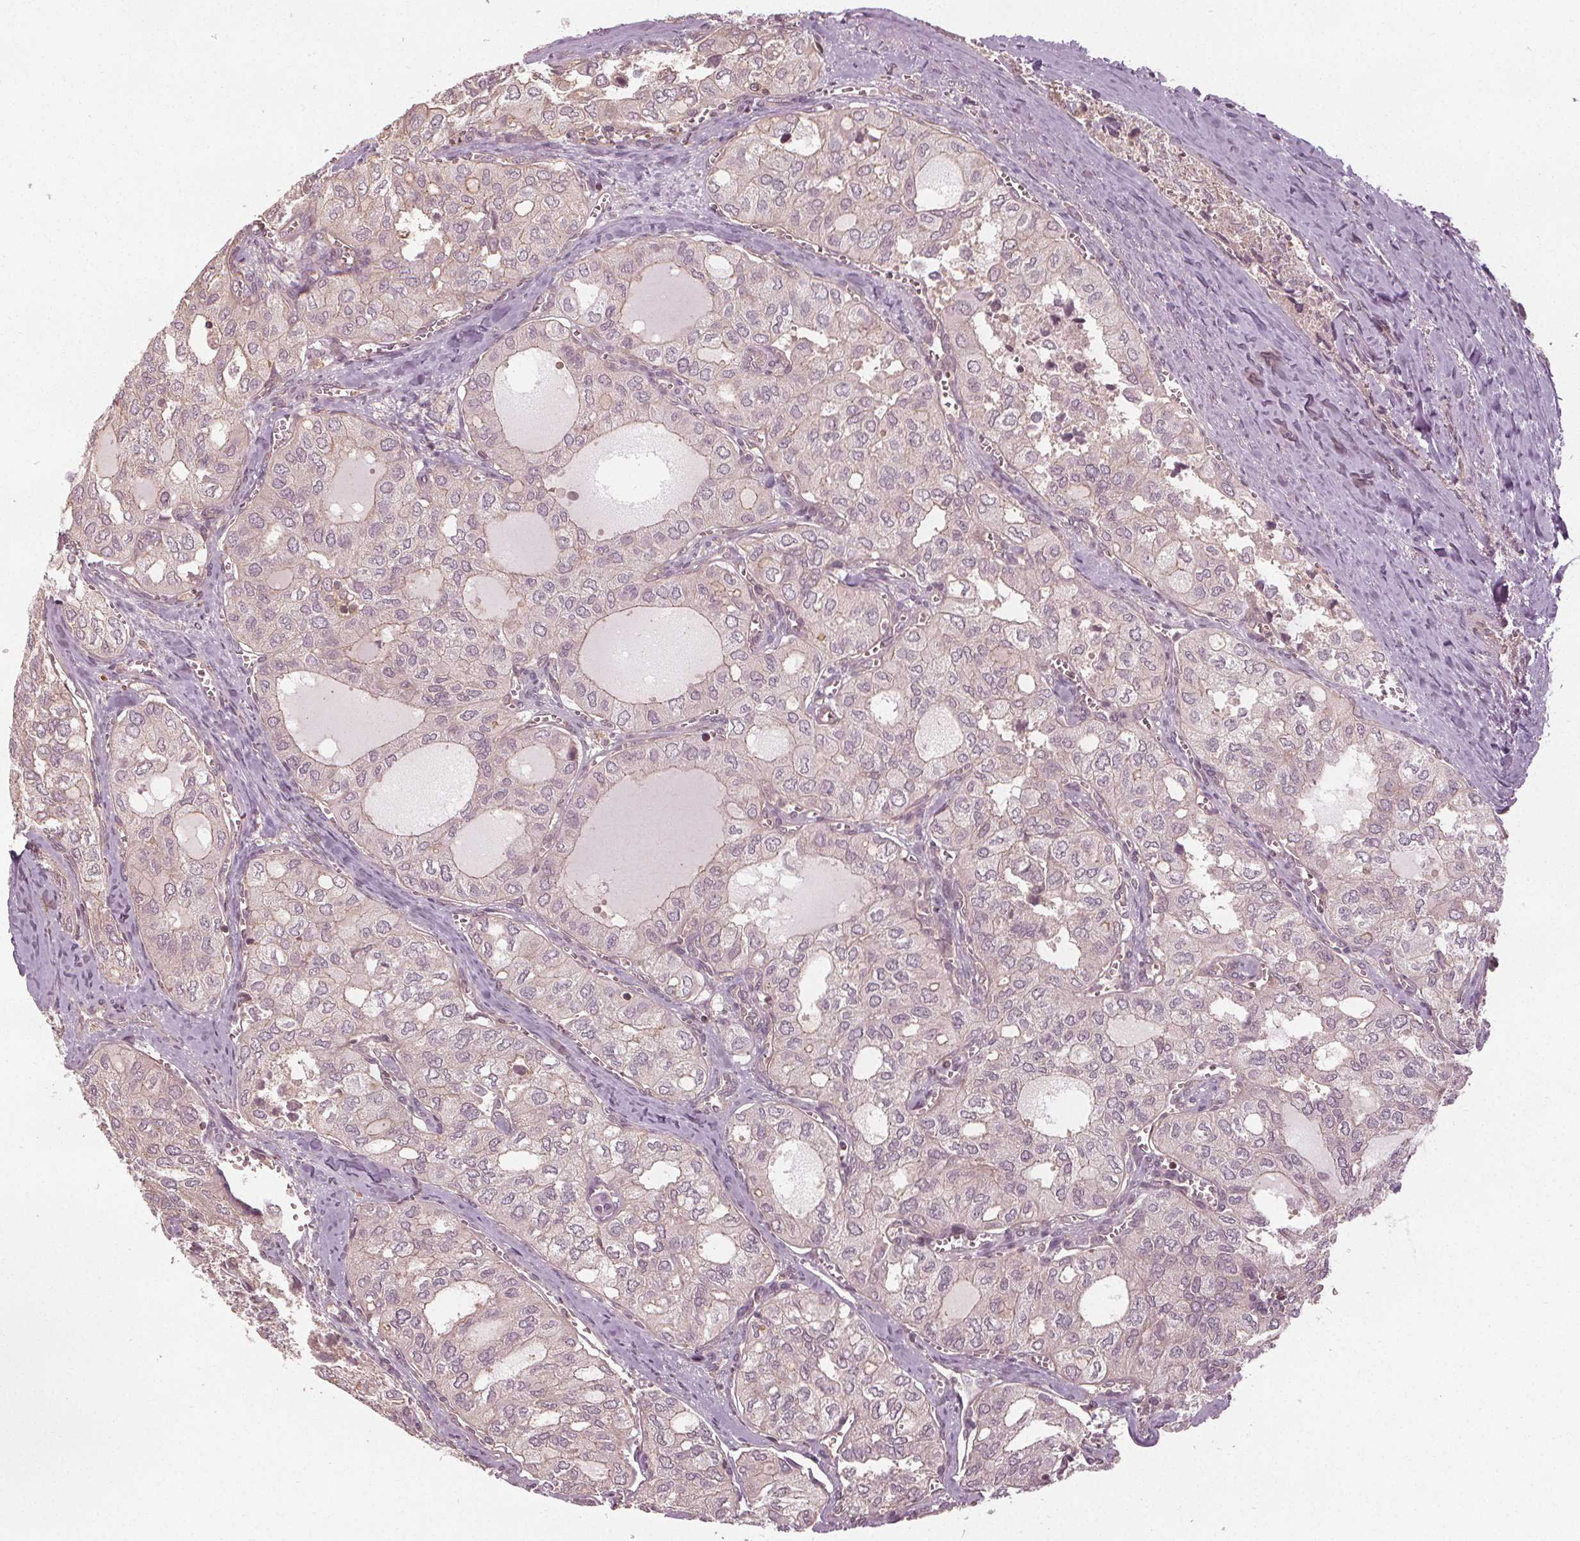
{"staining": {"intensity": "weak", "quantity": "<25%", "location": "cytoplasmic/membranous"}, "tissue": "thyroid cancer", "cell_type": "Tumor cells", "image_type": "cancer", "snomed": [{"axis": "morphology", "description": "Follicular adenoma carcinoma, NOS"}, {"axis": "topography", "description": "Thyroid gland"}], "caption": "Immunohistochemistry (IHC) micrograph of human thyroid cancer (follicular adenoma carcinoma) stained for a protein (brown), which shows no positivity in tumor cells.", "gene": "GNB2", "patient": {"sex": "male", "age": 75}}